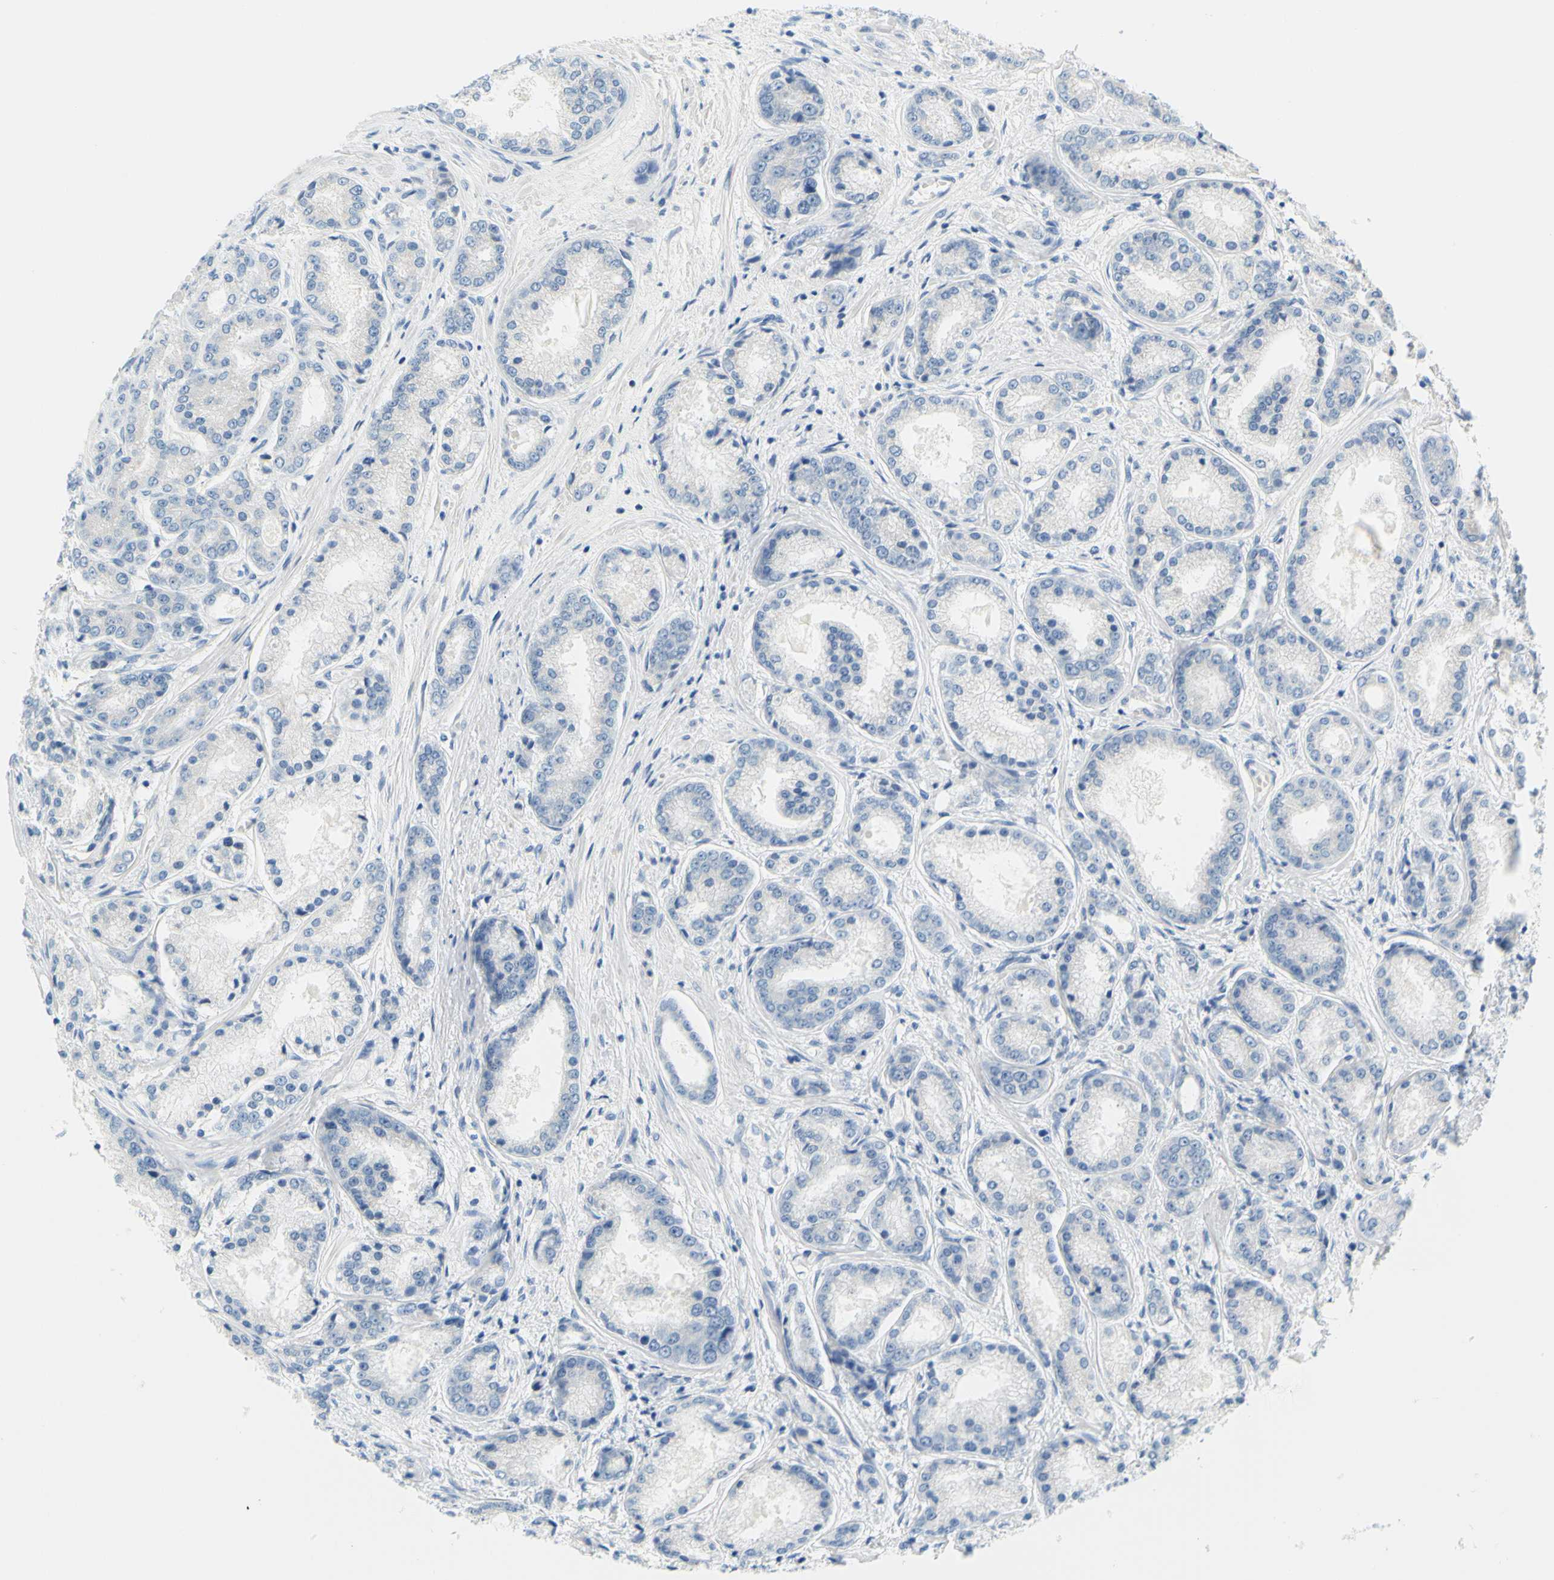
{"staining": {"intensity": "negative", "quantity": "none", "location": "none"}, "tissue": "prostate cancer", "cell_type": "Tumor cells", "image_type": "cancer", "snomed": [{"axis": "morphology", "description": "Adenocarcinoma, High grade"}, {"axis": "topography", "description": "Prostate"}], "caption": "Human high-grade adenocarcinoma (prostate) stained for a protein using immunohistochemistry reveals no staining in tumor cells.", "gene": "DCT", "patient": {"sex": "male", "age": 59}}